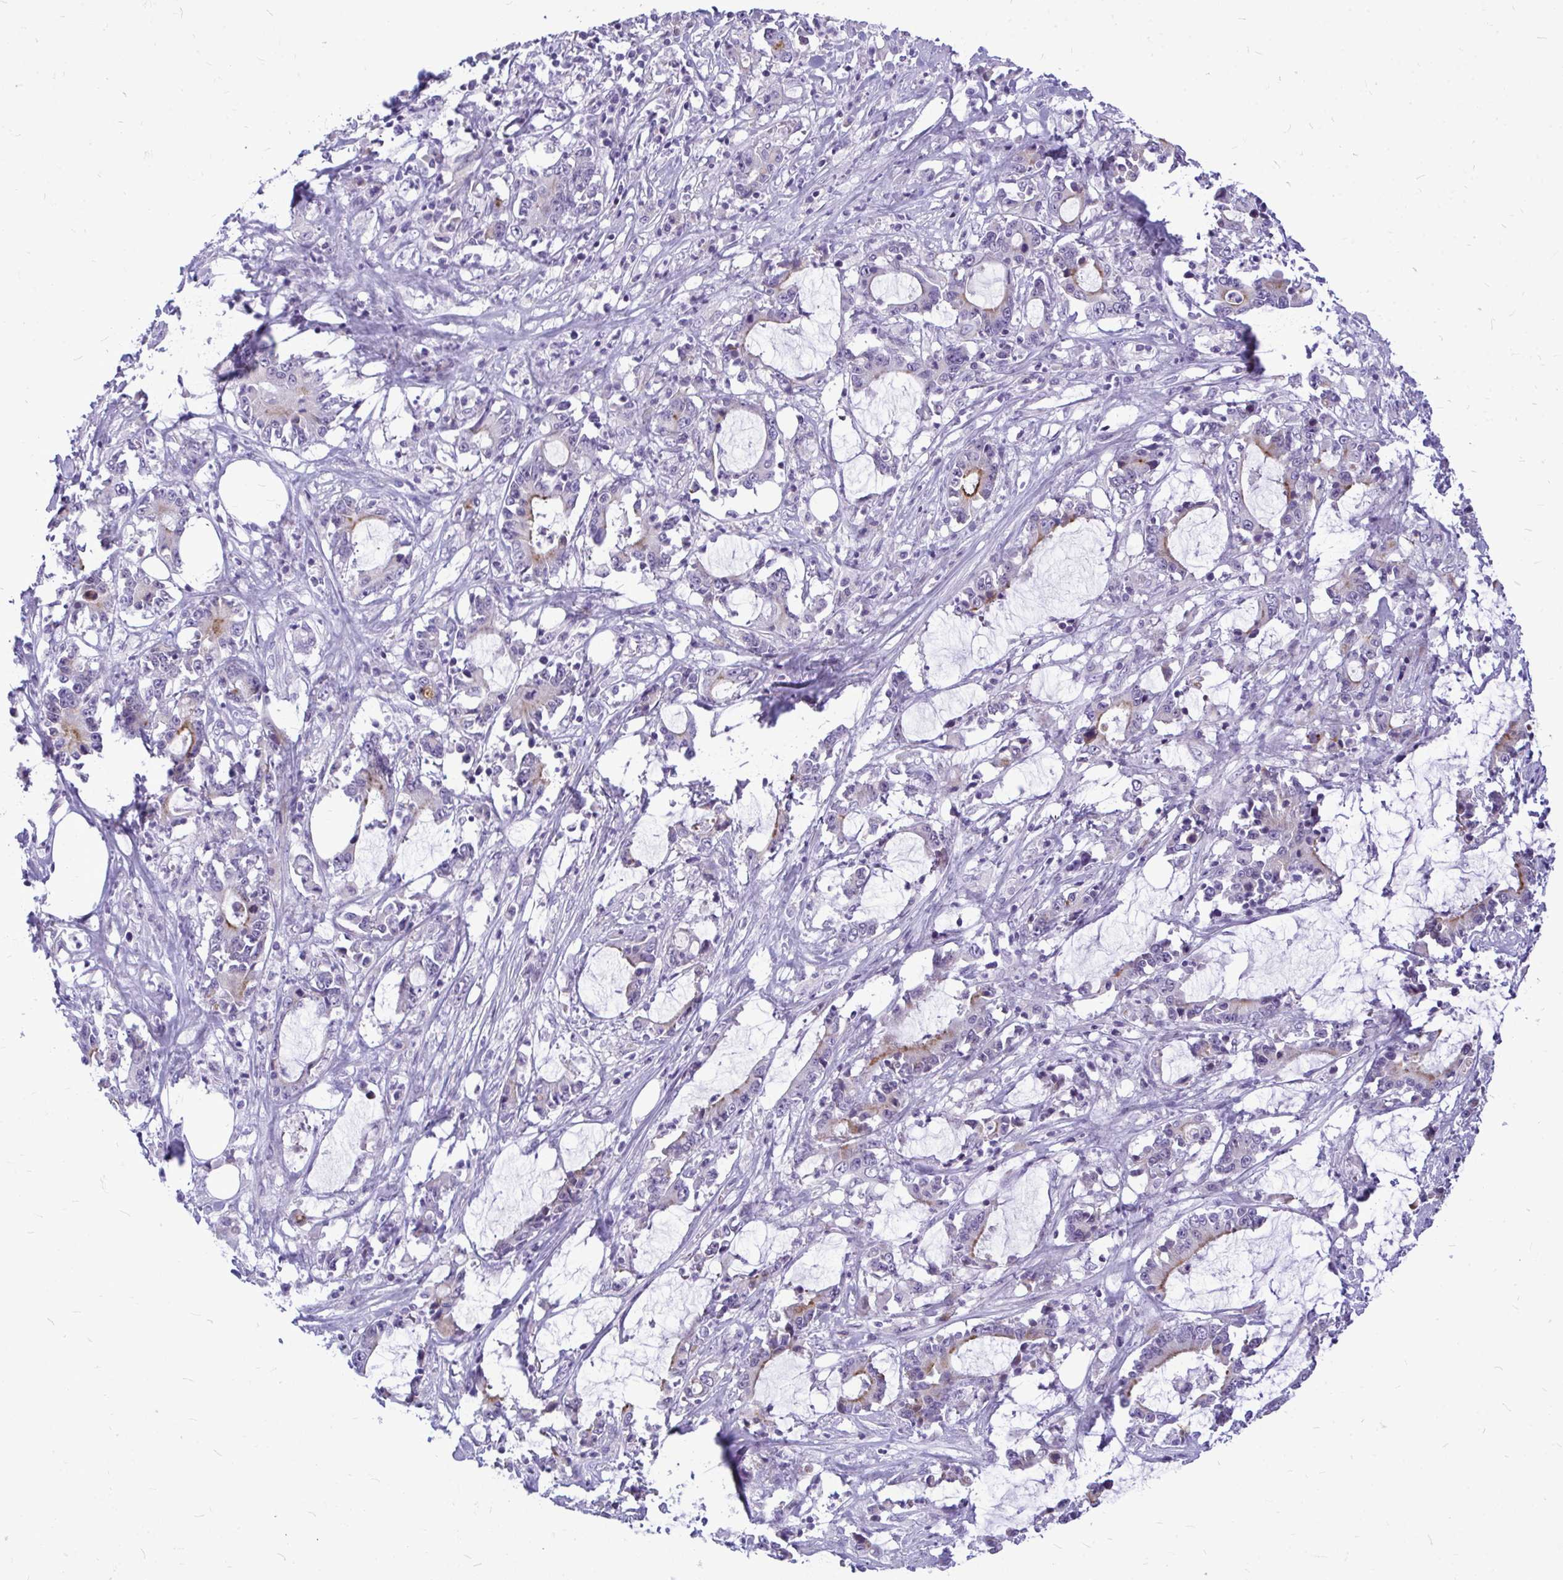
{"staining": {"intensity": "moderate", "quantity": "<25%", "location": "cytoplasmic/membranous"}, "tissue": "stomach cancer", "cell_type": "Tumor cells", "image_type": "cancer", "snomed": [{"axis": "morphology", "description": "Adenocarcinoma, NOS"}, {"axis": "topography", "description": "Stomach, upper"}], "caption": "Immunohistochemistry staining of stomach cancer, which exhibits low levels of moderate cytoplasmic/membranous expression in approximately <25% of tumor cells indicating moderate cytoplasmic/membranous protein positivity. The staining was performed using DAB (3,3'-diaminobenzidine) (brown) for protein detection and nuclei were counterstained in hematoxylin (blue).", "gene": "ZSCAN25", "patient": {"sex": "male", "age": 68}}